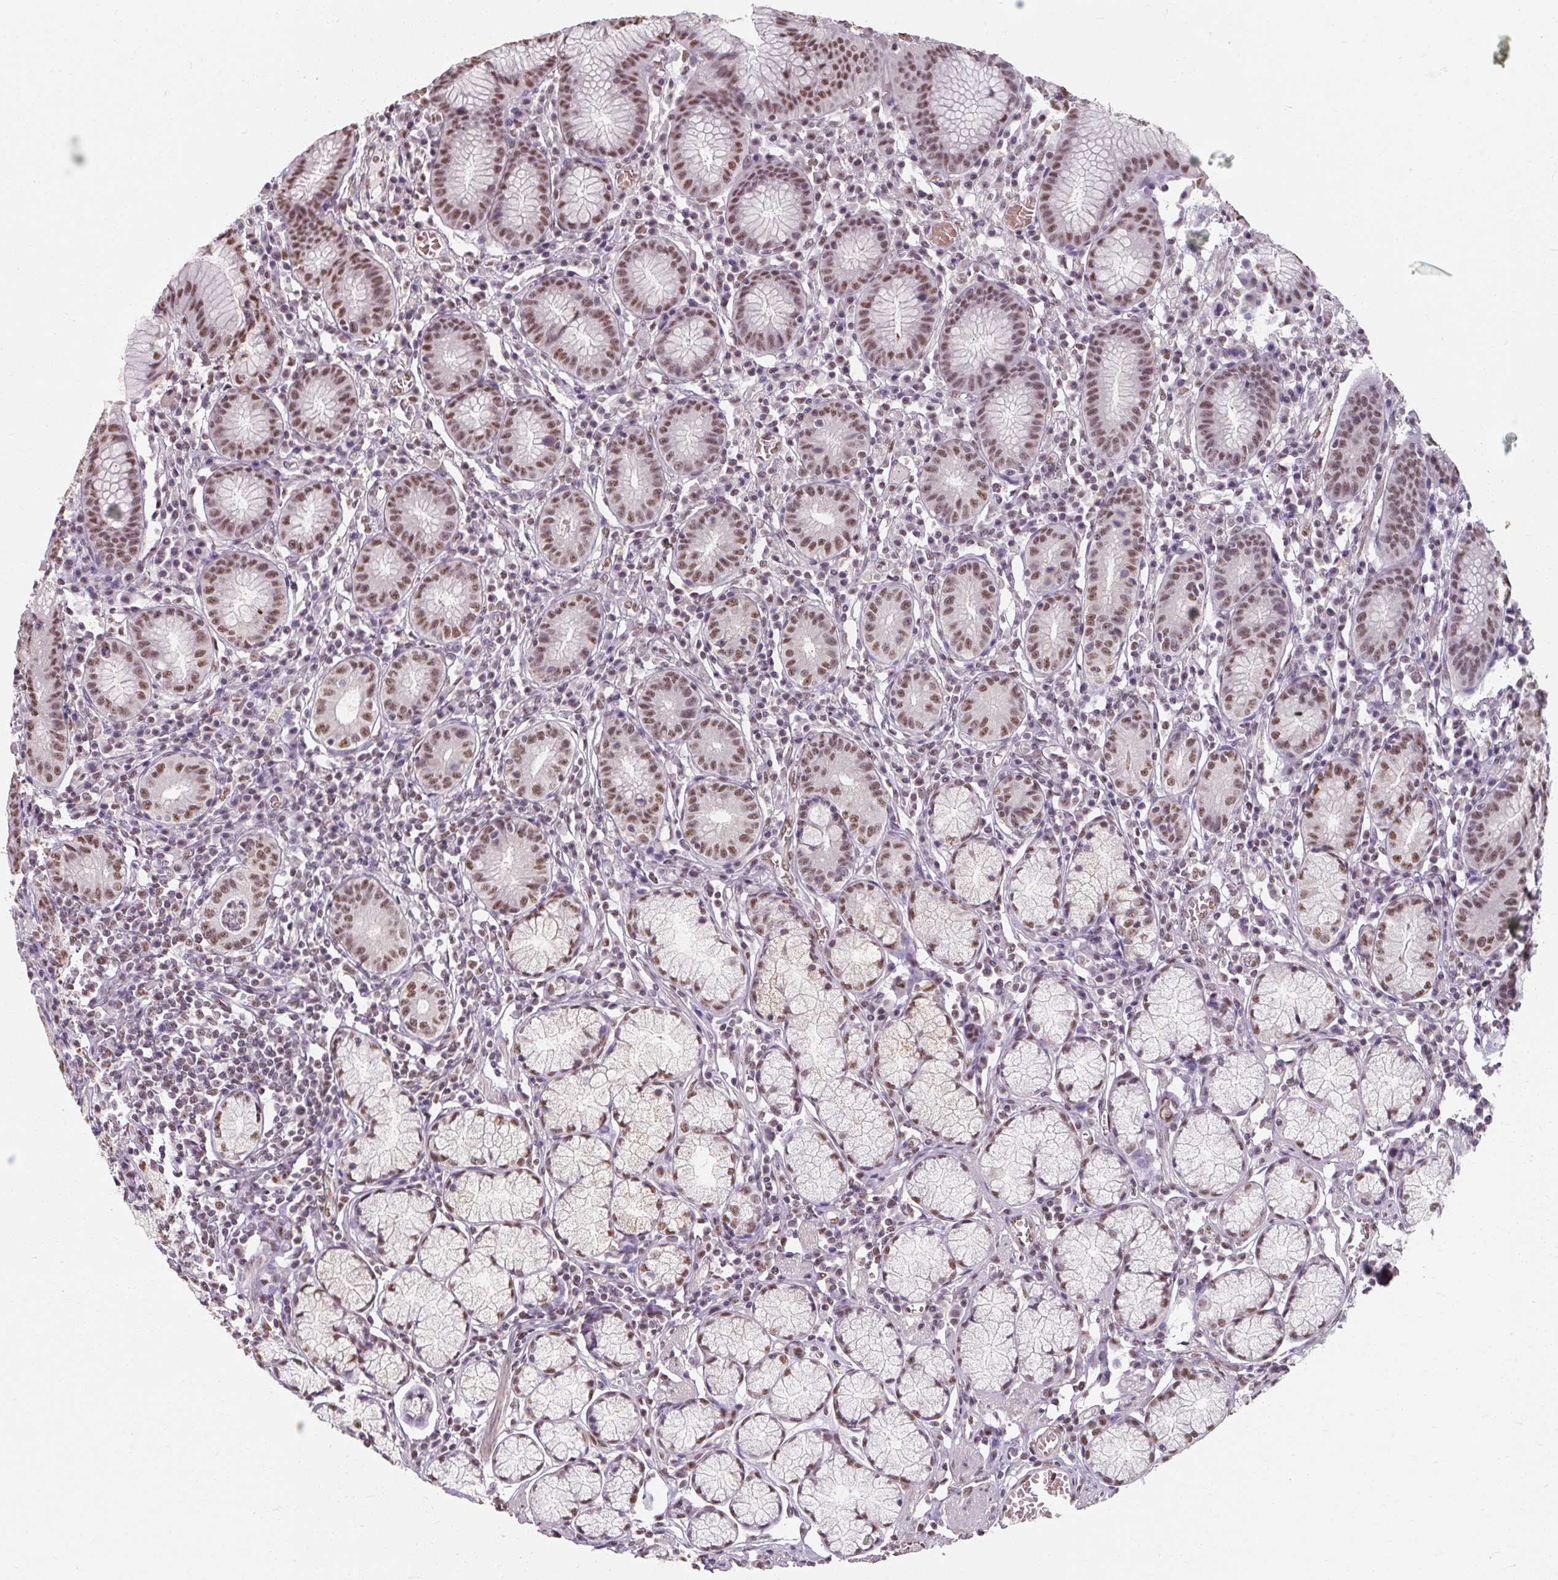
{"staining": {"intensity": "moderate", "quantity": ">75%", "location": "nuclear"}, "tissue": "stomach", "cell_type": "Glandular cells", "image_type": "normal", "snomed": [{"axis": "morphology", "description": "Normal tissue, NOS"}, {"axis": "topography", "description": "Stomach"}], "caption": "Immunohistochemical staining of normal human stomach shows medium levels of moderate nuclear staining in approximately >75% of glandular cells. Ihc stains the protein in brown and the nuclei are stained blue.", "gene": "ENSG00000291316", "patient": {"sex": "male", "age": 55}}